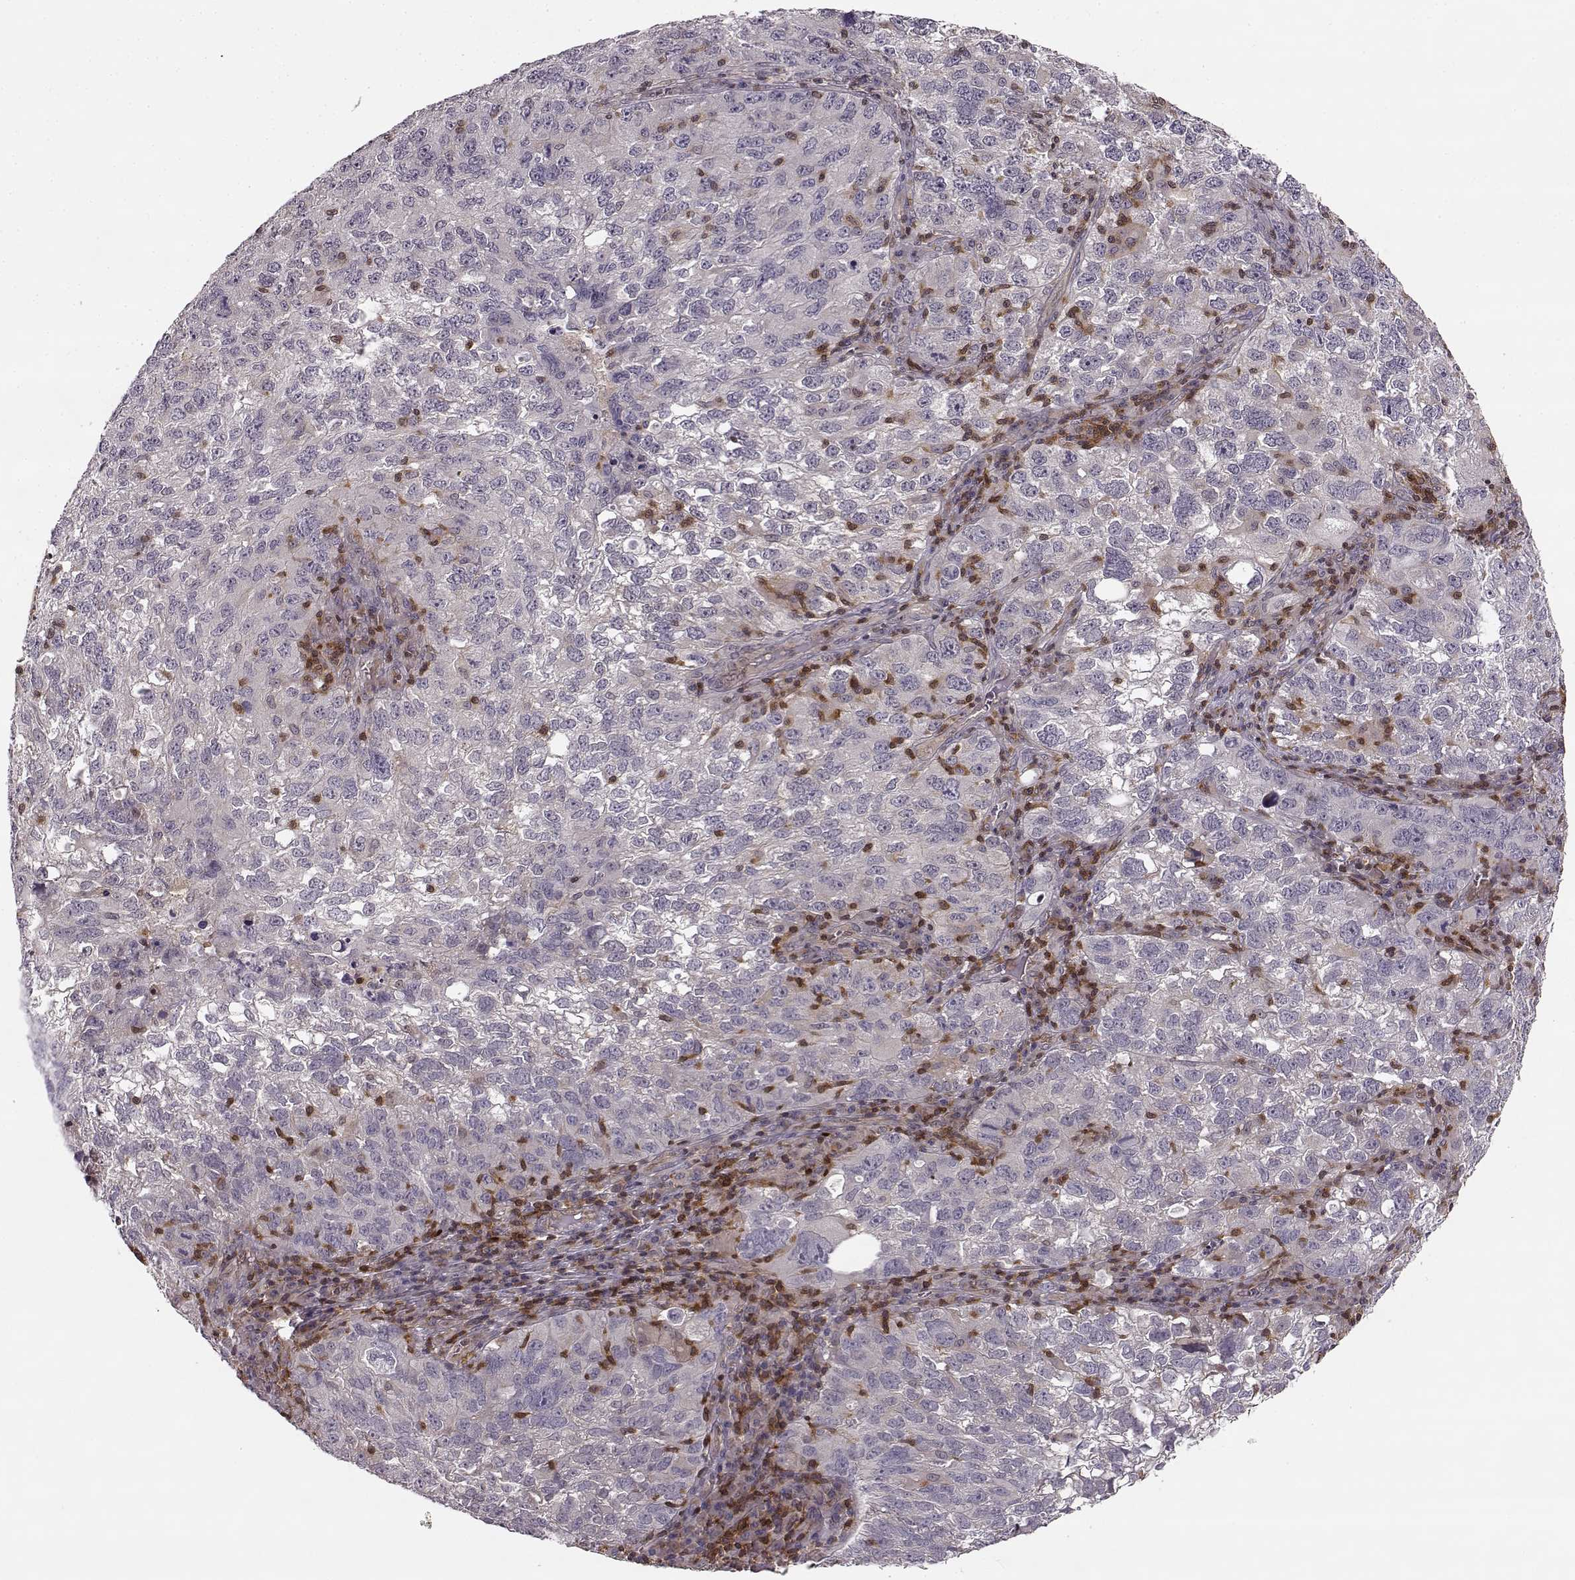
{"staining": {"intensity": "negative", "quantity": "none", "location": "none"}, "tissue": "cervical cancer", "cell_type": "Tumor cells", "image_type": "cancer", "snomed": [{"axis": "morphology", "description": "Squamous cell carcinoma, NOS"}, {"axis": "topography", "description": "Cervix"}], "caption": "Image shows no protein staining in tumor cells of cervical squamous cell carcinoma tissue. (Stains: DAB (3,3'-diaminobenzidine) IHC with hematoxylin counter stain, Microscopy: brightfield microscopy at high magnification).", "gene": "MFSD1", "patient": {"sex": "female", "age": 55}}